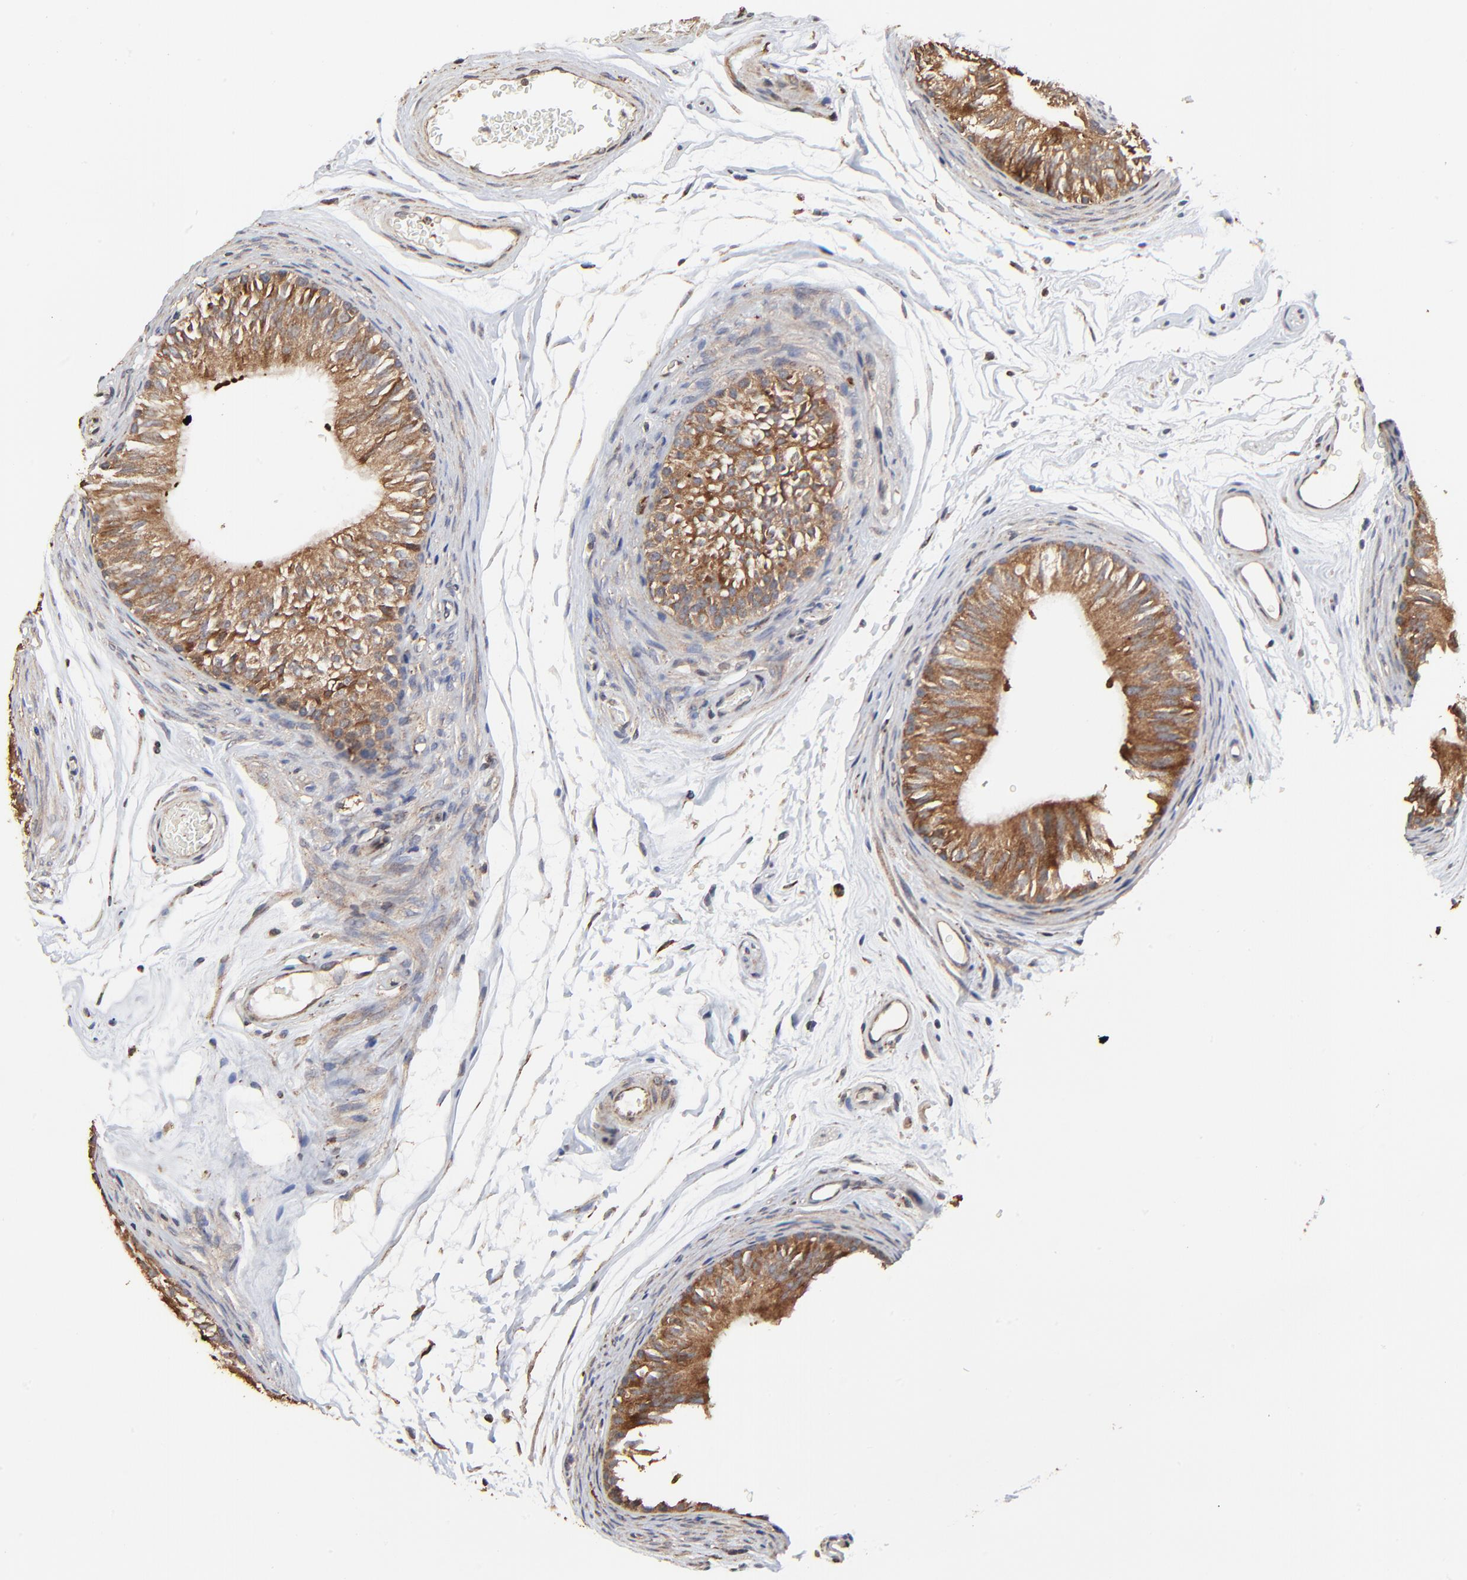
{"staining": {"intensity": "strong", "quantity": ">75%", "location": "cytoplasmic/membranous"}, "tissue": "epididymis", "cell_type": "Glandular cells", "image_type": "normal", "snomed": [{"axis": "morphology", "description": "Normal tissue, NOS"}, {"axis": "topography", "description": "Testis"}, {"axis": "topography", "description": "Epididymis"}], "caption": "Immunohistochemistry image of normal human epididymis stained for a protein (brown), which displays high levels of strong cytoplasmic/membranous expression in about >75% of glandular cells.", "gene": "ELP2", "patient": {"sex": "male", "age": 36}}